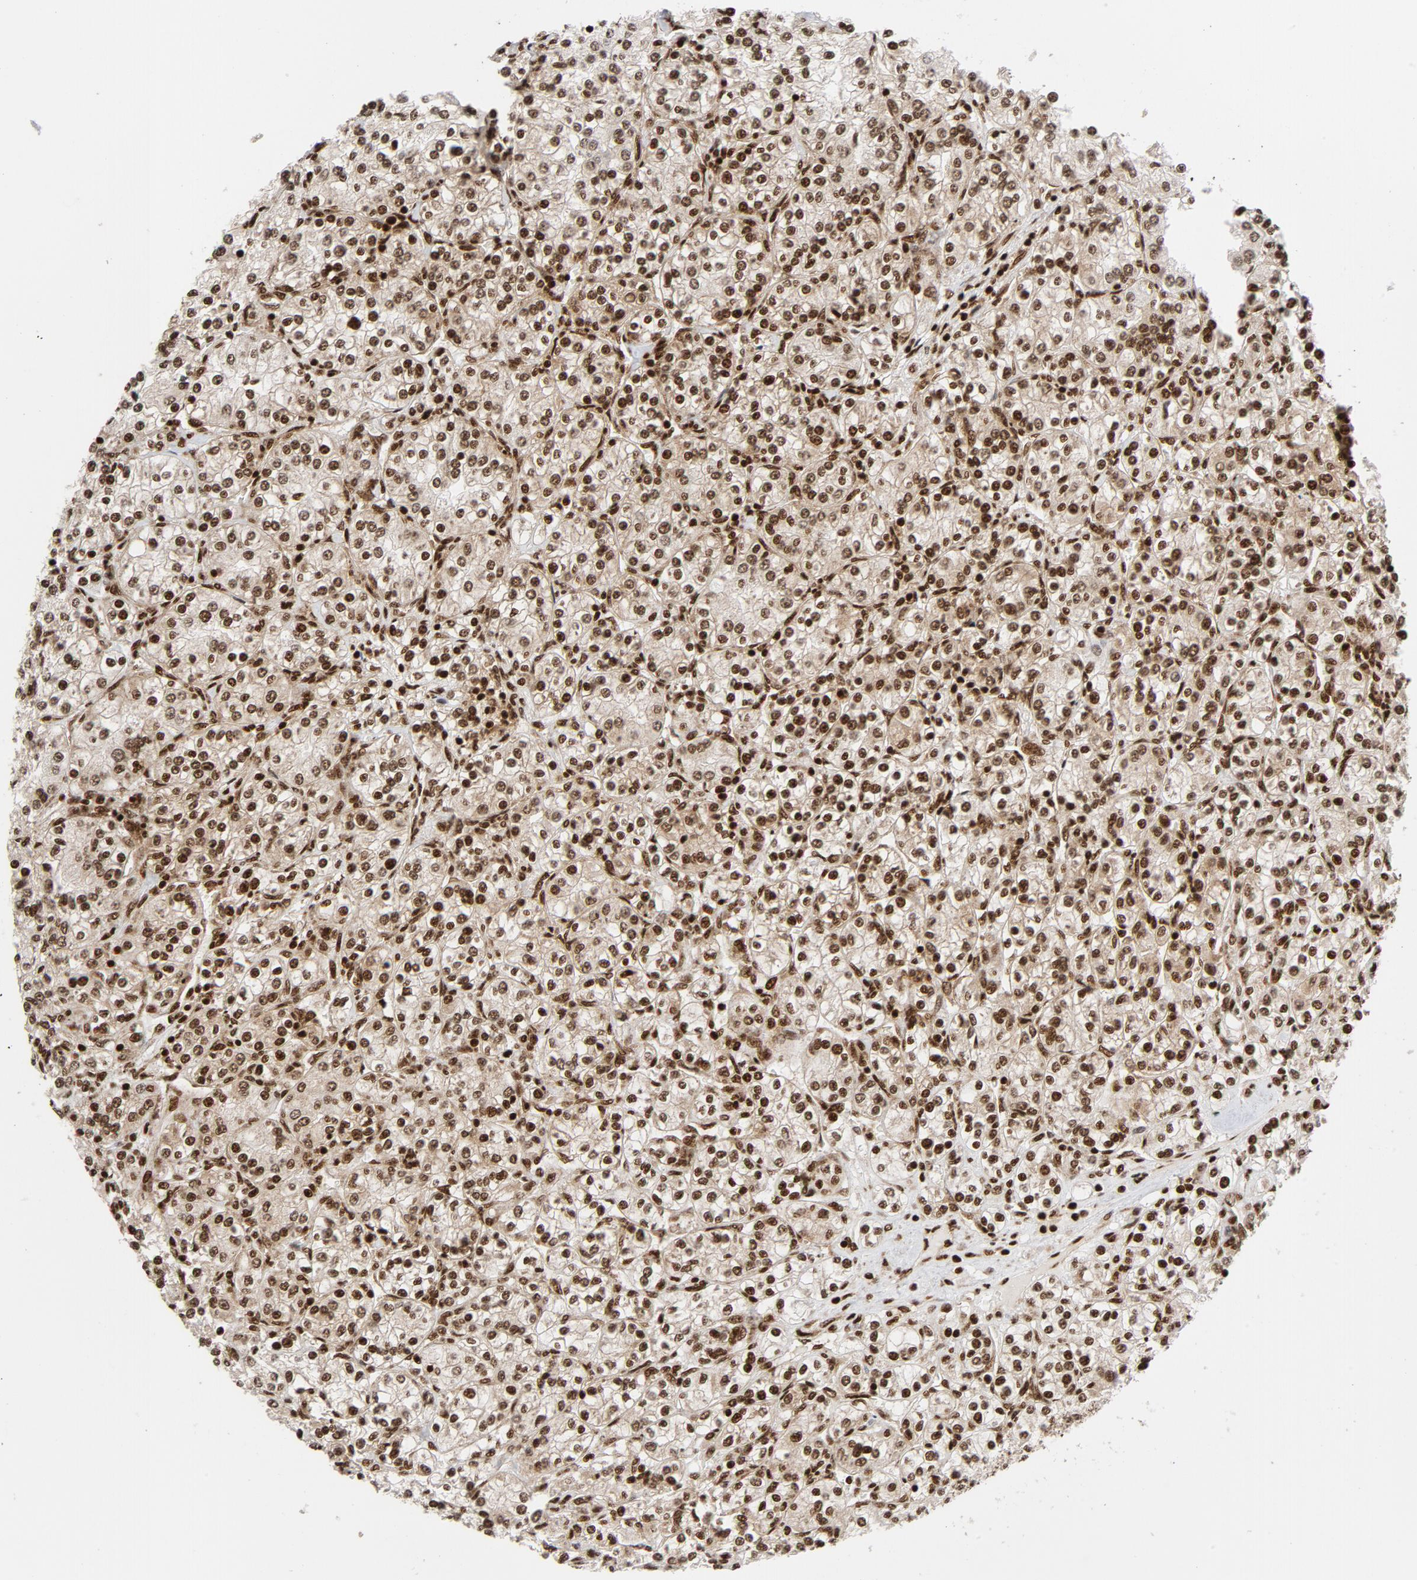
{"staining": {"intensity": "strong", "quantity": ">75%", "location": "nuclear"}, "tissue": "renal cancer", "cell_type": "Tumor cells", "image_type": "cancer", "snomed": [{"axis": "morphology", "description": "Adenocarcinoma, NOS"}, {"axis": "topography", "description": "Kidney"}], "caption": "Tumor cells exhibit strong nuclear staining in approximately >75% of cells in renal cancer (adenocarcinoma).", "gene": "NFYB", "patient": {"sex": "male", "age": 77}}